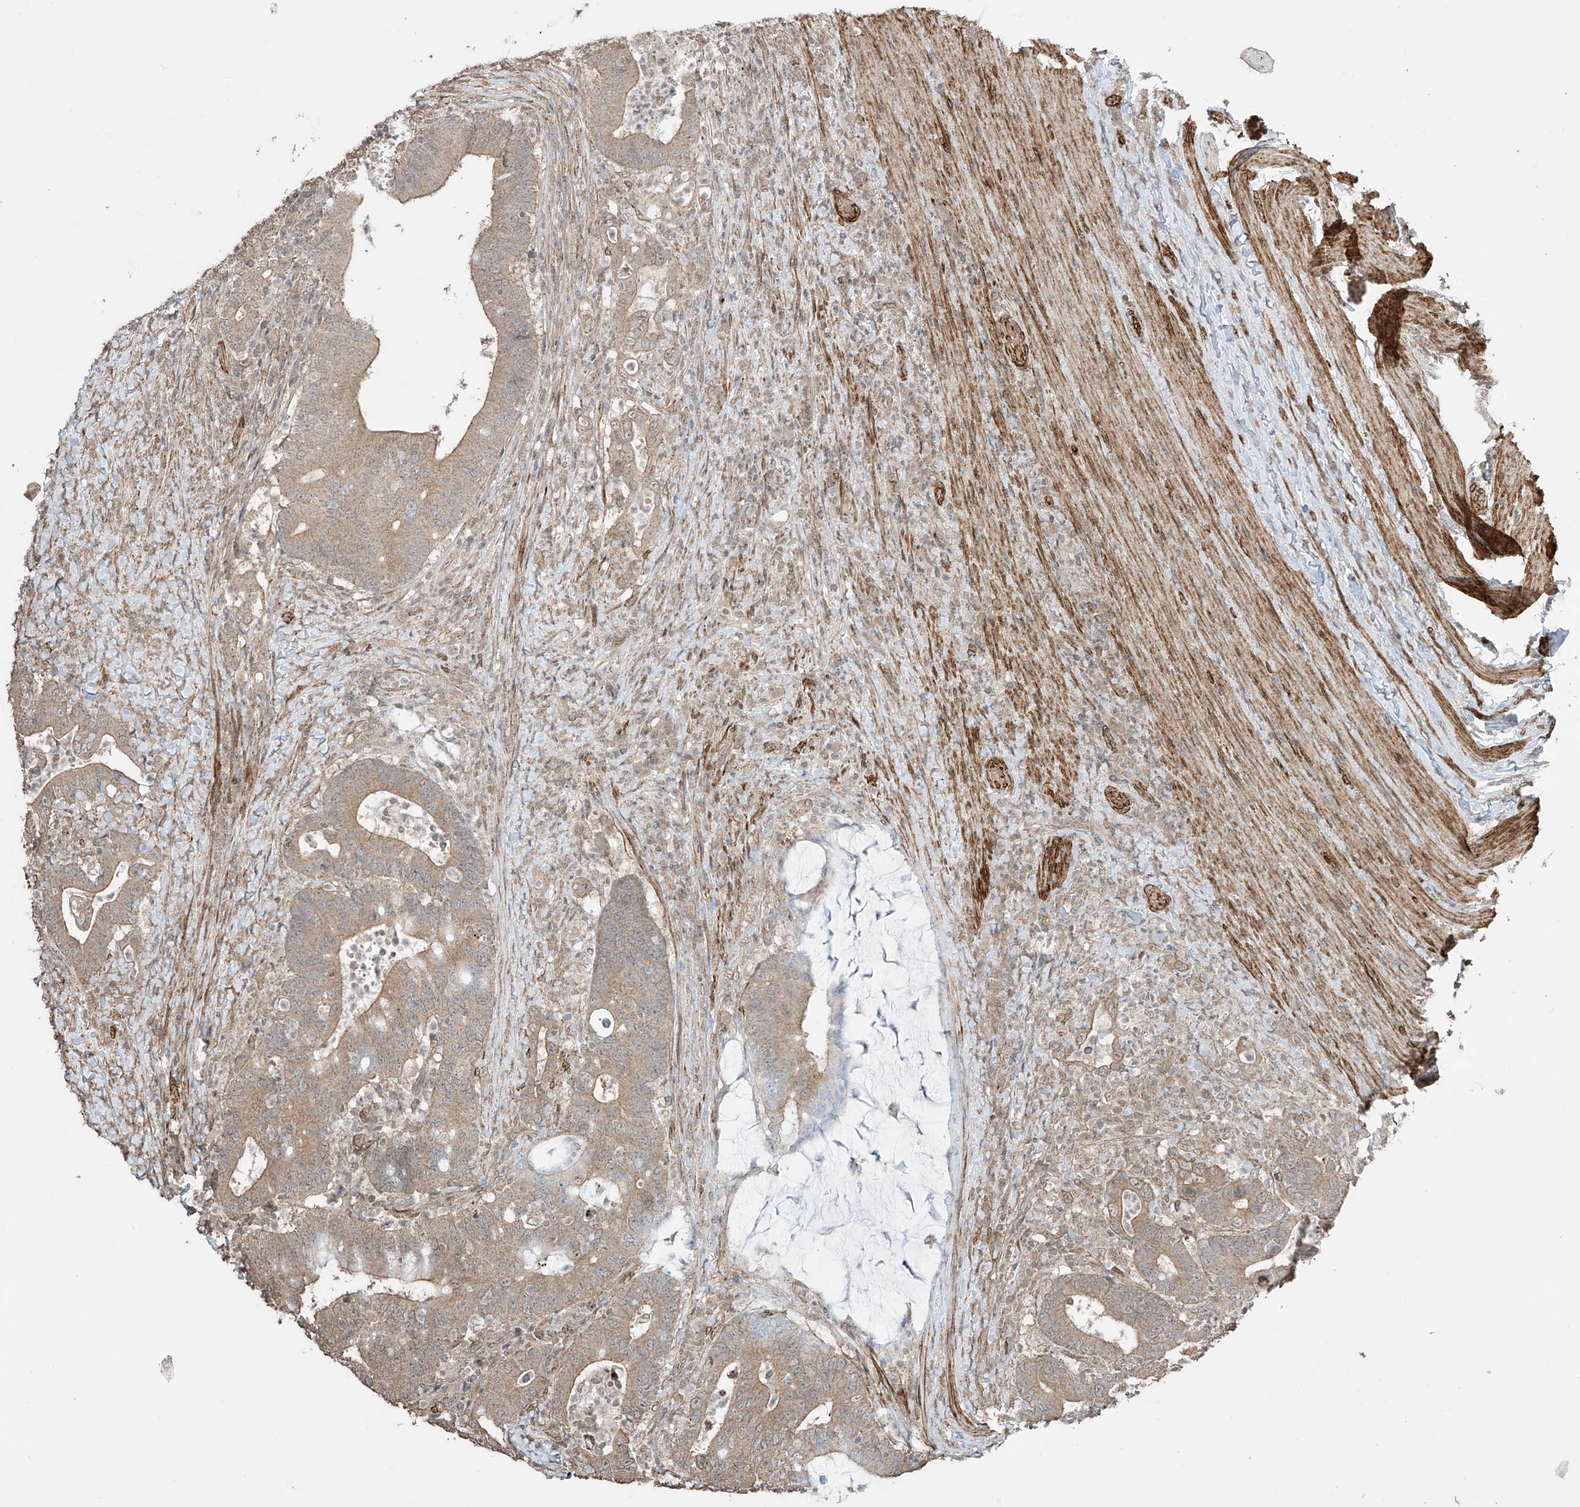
{"staining": {"intensity": "weak", "quantity": ">75%", "location": "cytoplasmic/membranous"}, "tissue": "colorectal cancer", "cell_type": "Tumor cells", "image_type": "cancer", "snomed": [{"axis": "morphology", "description": "Adenocarcinoma, NOS"}, {"axis": "topography", "description": "Colon"}], "caption": "Human colorectal adenocarcinoma stained with a protein marker displays weak staining in tumor cells.", "gene": "TTLL5", "patient": {"sex": "female", "age": 66}}